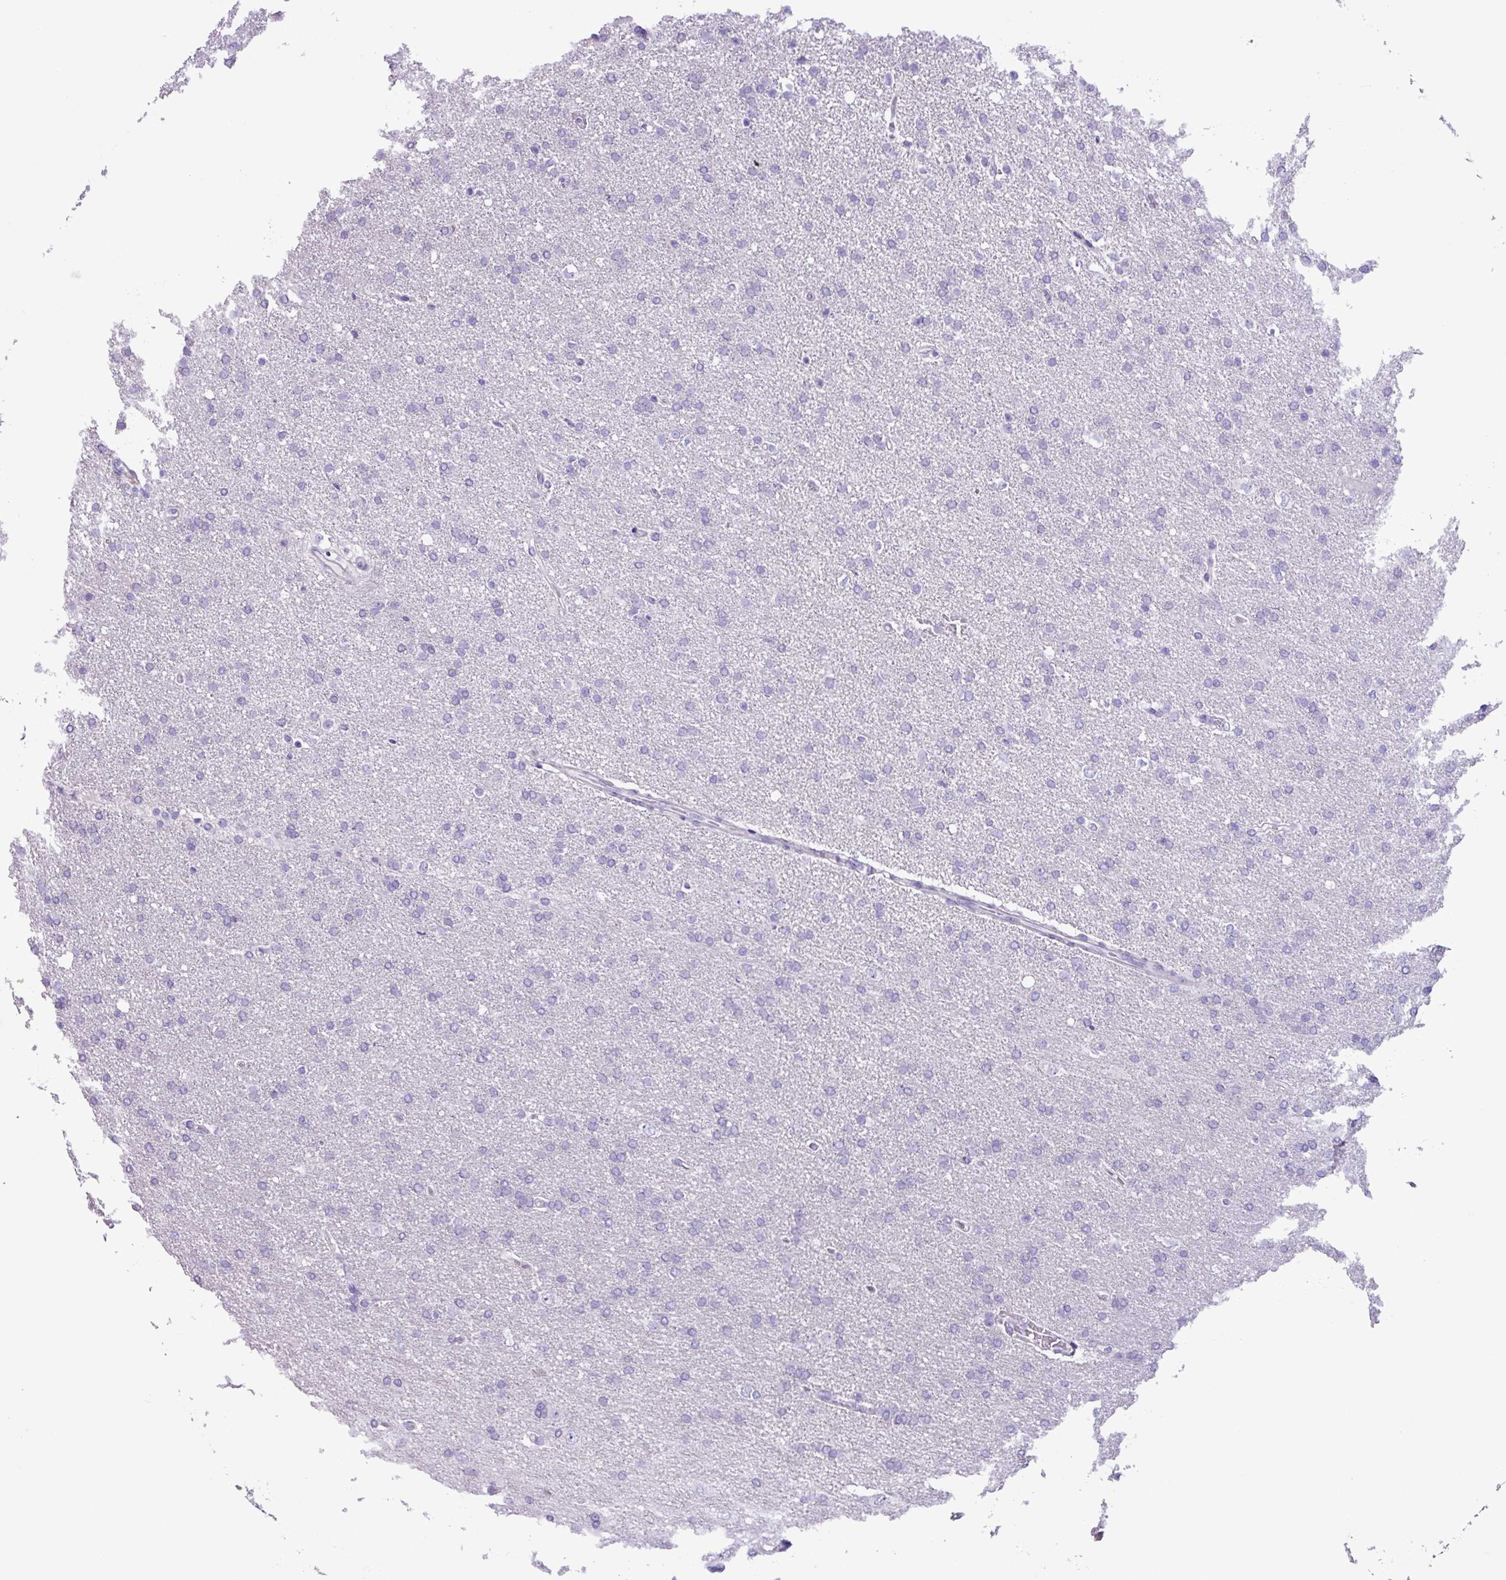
{"staining": {"intensity": "negative", "quantity": "none", "location": "none"}, "tissue": "glioma", "cell_type": "Tumor cells", "image_type": "cancer", "snomed": [{"axis": "morphology", "description": "Glioma, malignant, High grade"}, {"axis": "topography", "description": "Brain"}], "caption": "DAB (3,3'-diaminobenzidine) immunohistochemical staining of malignant glioma (high-grade) displays no significant positivity in tumor cells. (Brightfield microscopy of DAB immunohistochemistry at high magnification).", "gene": "CYSTM1", "patient": {"sex": "male", "age": 72}}